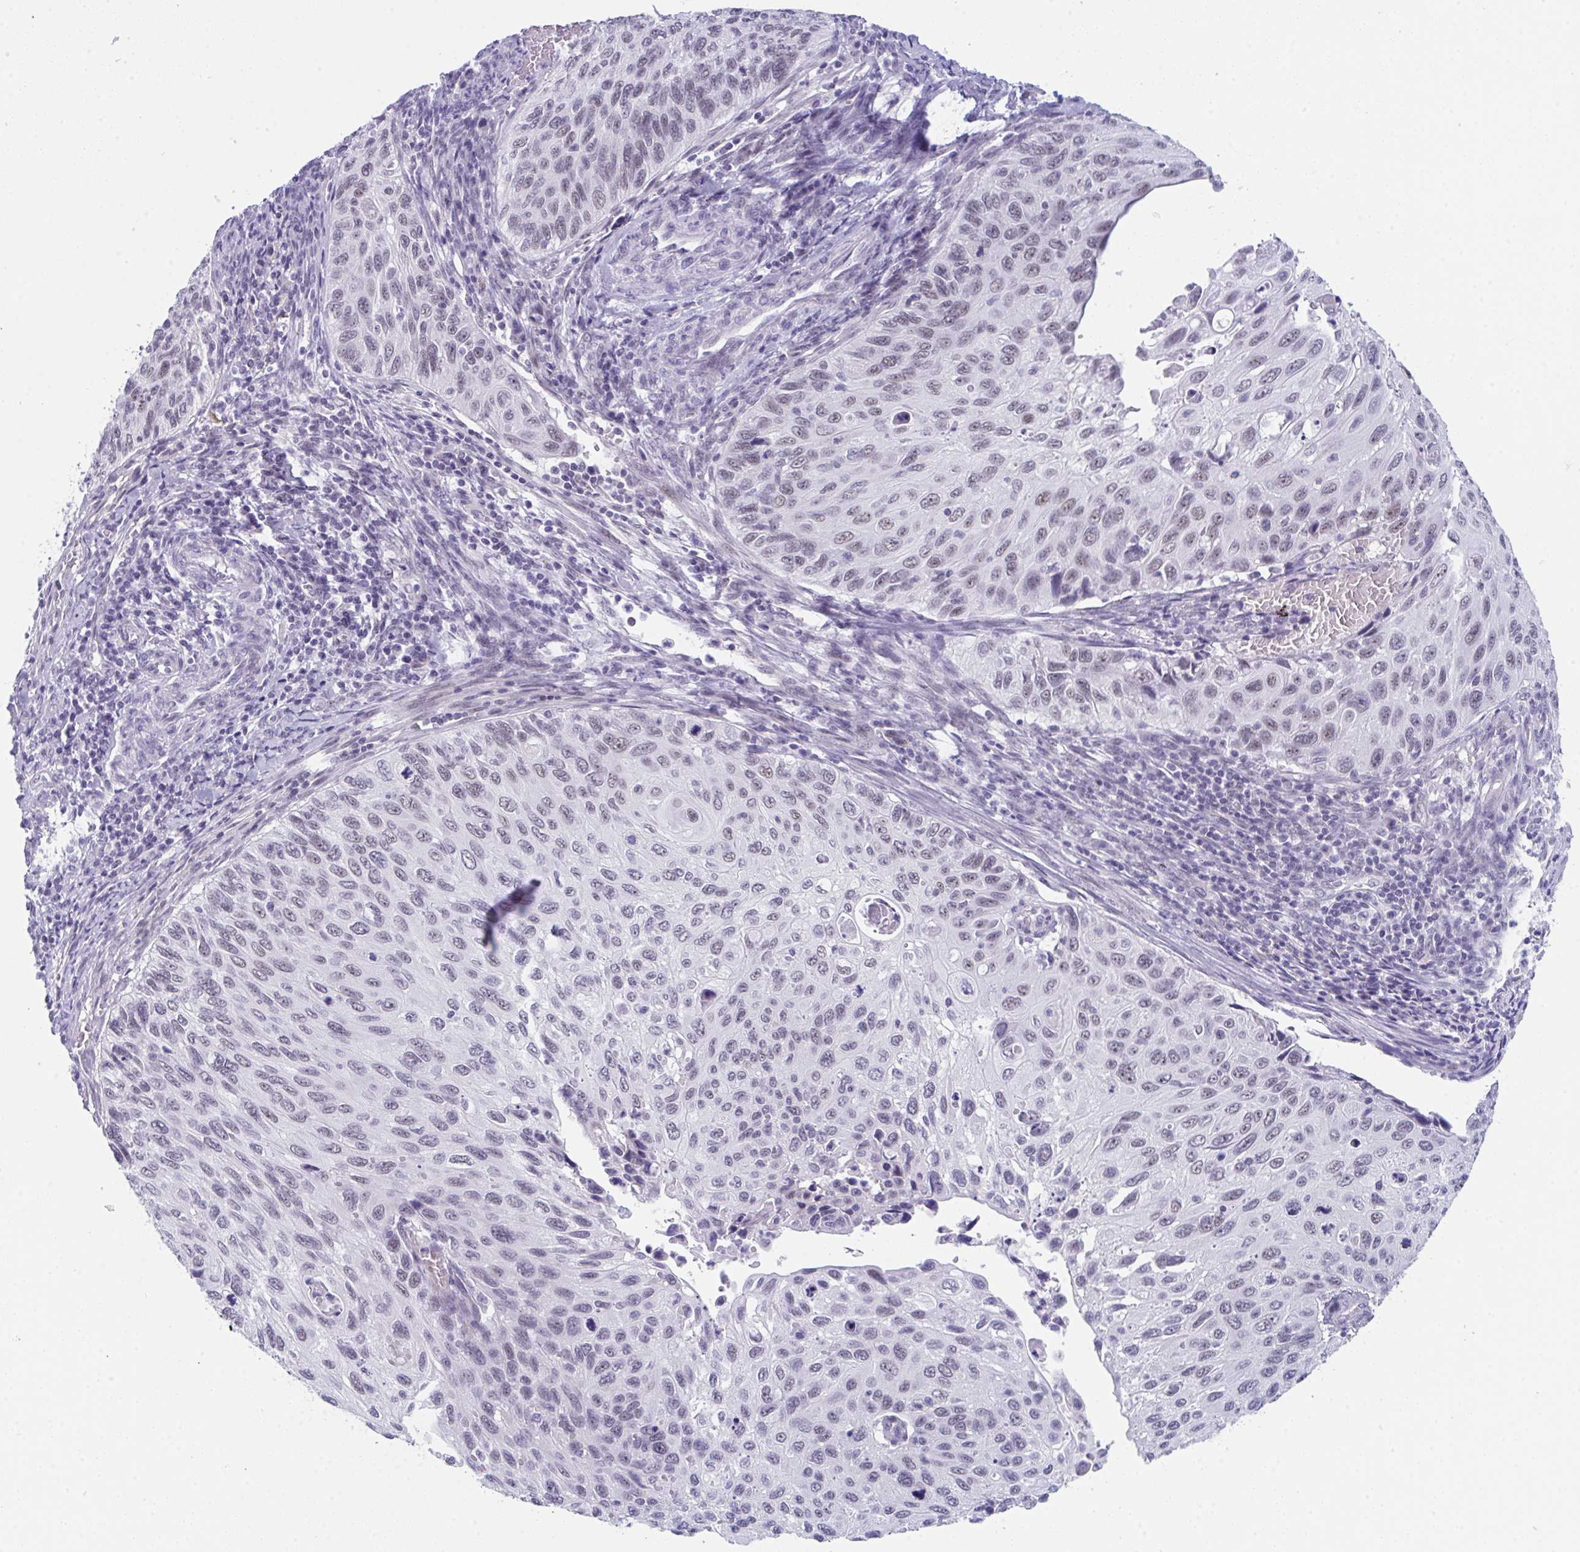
{"staining": {"intensity": "weak", "quantity": "<25%", "location": "nuclear"}, "tissue": "cervical cancer", "cell_type": "Tumor cells", "image_type": "cancer", "snomed": [{"axis": "morphology", "description": "Squamous cell carcinoma, NOS"}, {"axis": "topography", "description": "Cervix"}], "caption": "Immunohistochemistry histopathology image of neoplastic tissue: cervical squamous cell carcinoma stained with DAB exhibits no significant protein staining in tumor cells. (IHC, brightfield microscopy, high magnification).", "gene": "CDK13", "patient": {"sex": "female", "age": 70}}